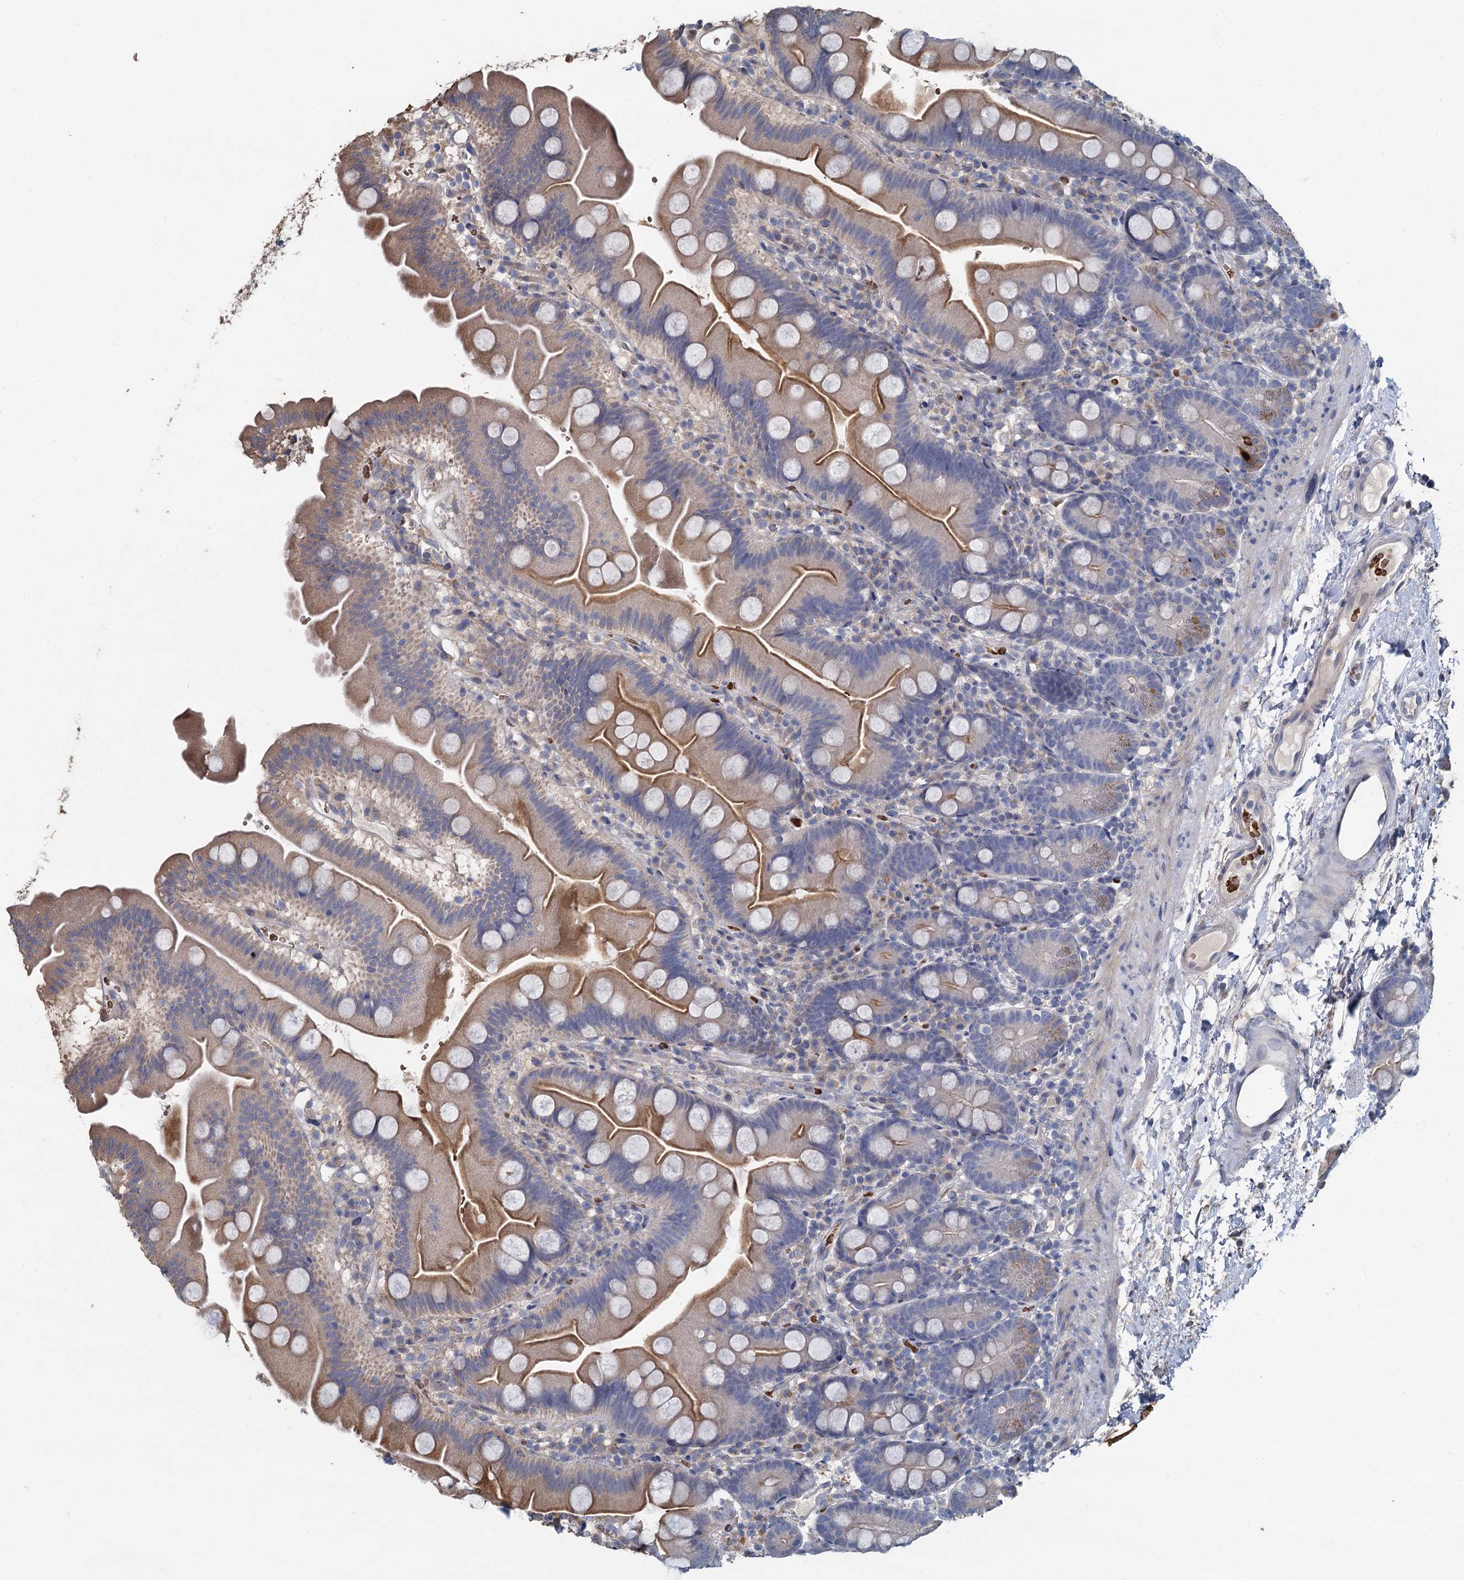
{"staining": {"intensity": "moderate", "quantity": "25%-75%", "location": "cytoplasmic/membranous"}, "tissue": "small intestine", "cell_type": "Glandular cells", "image_type": "normal", "snomed": [{"axis": "morphology", "description": "Normal tissue, NOS"}, {"axis": "topography", "description": "Small intestine"}], "caption": "Normal small intestine exhibits moderate cytoplasmic/membranous positivity in about 25%-75% of glandular cells, visualized by immunohistochemistry.", "gene": "TCTN2", "patient": {"sex": "female", "age": 68}}